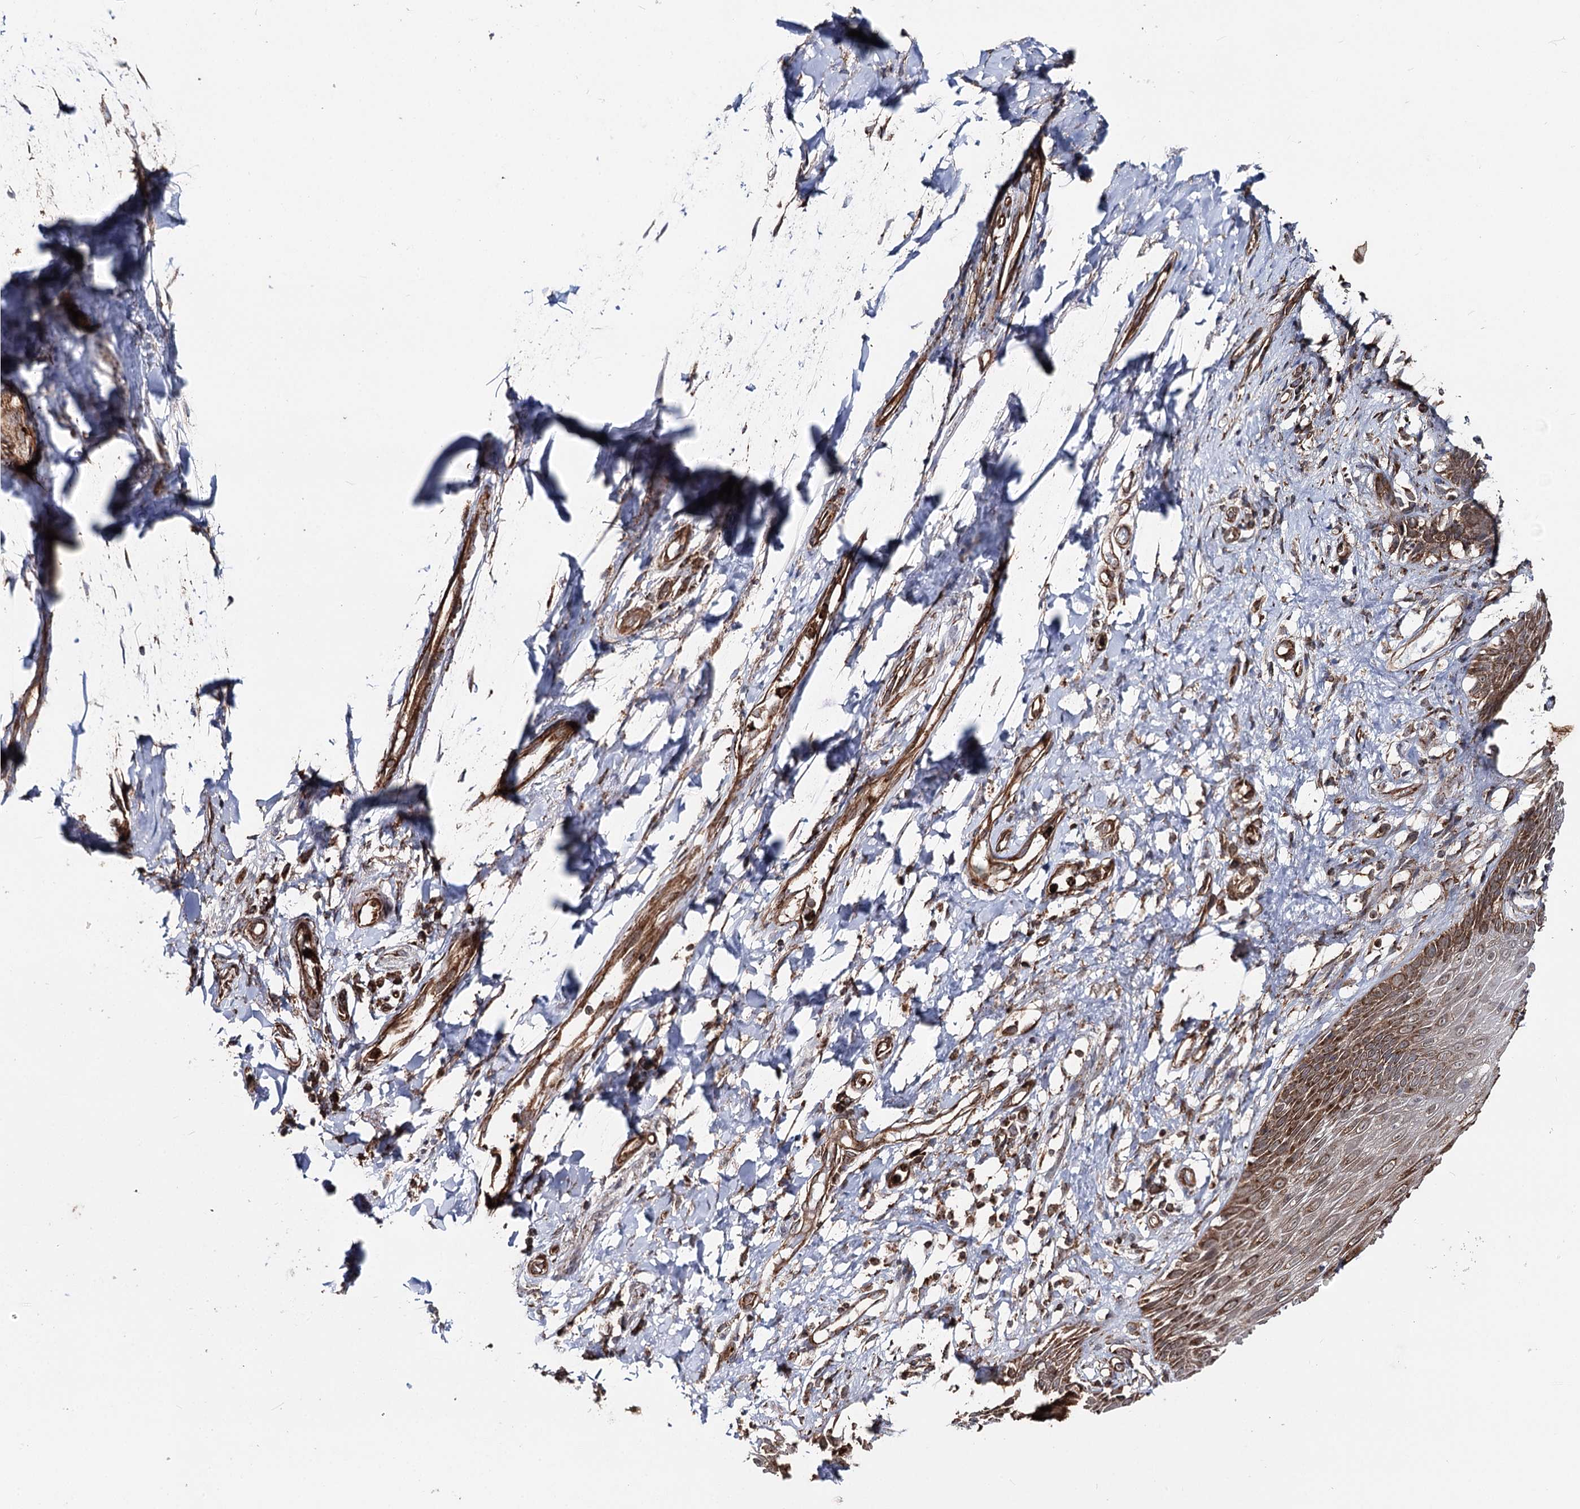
{"staining": {"intensity": "strong", "quantity": ">75%", "location": "cytoplasmic/membranous"}, "tissue": "skin", "cell_type": "Epidermal cells", "image_type": "normal", "snomed": [{"axis": "morphology", "description": "Normal tissue, NOS"}, {"axis": "topography", "description": "Anal"}], "caption": "Skin stained for a protein (brown) shows strong cytoplasmic/membranous positive positivity in about >75% of epidermal cells.", "gene": "FGFR1OP2", "patient": {"sex": "male", "age": 69}}